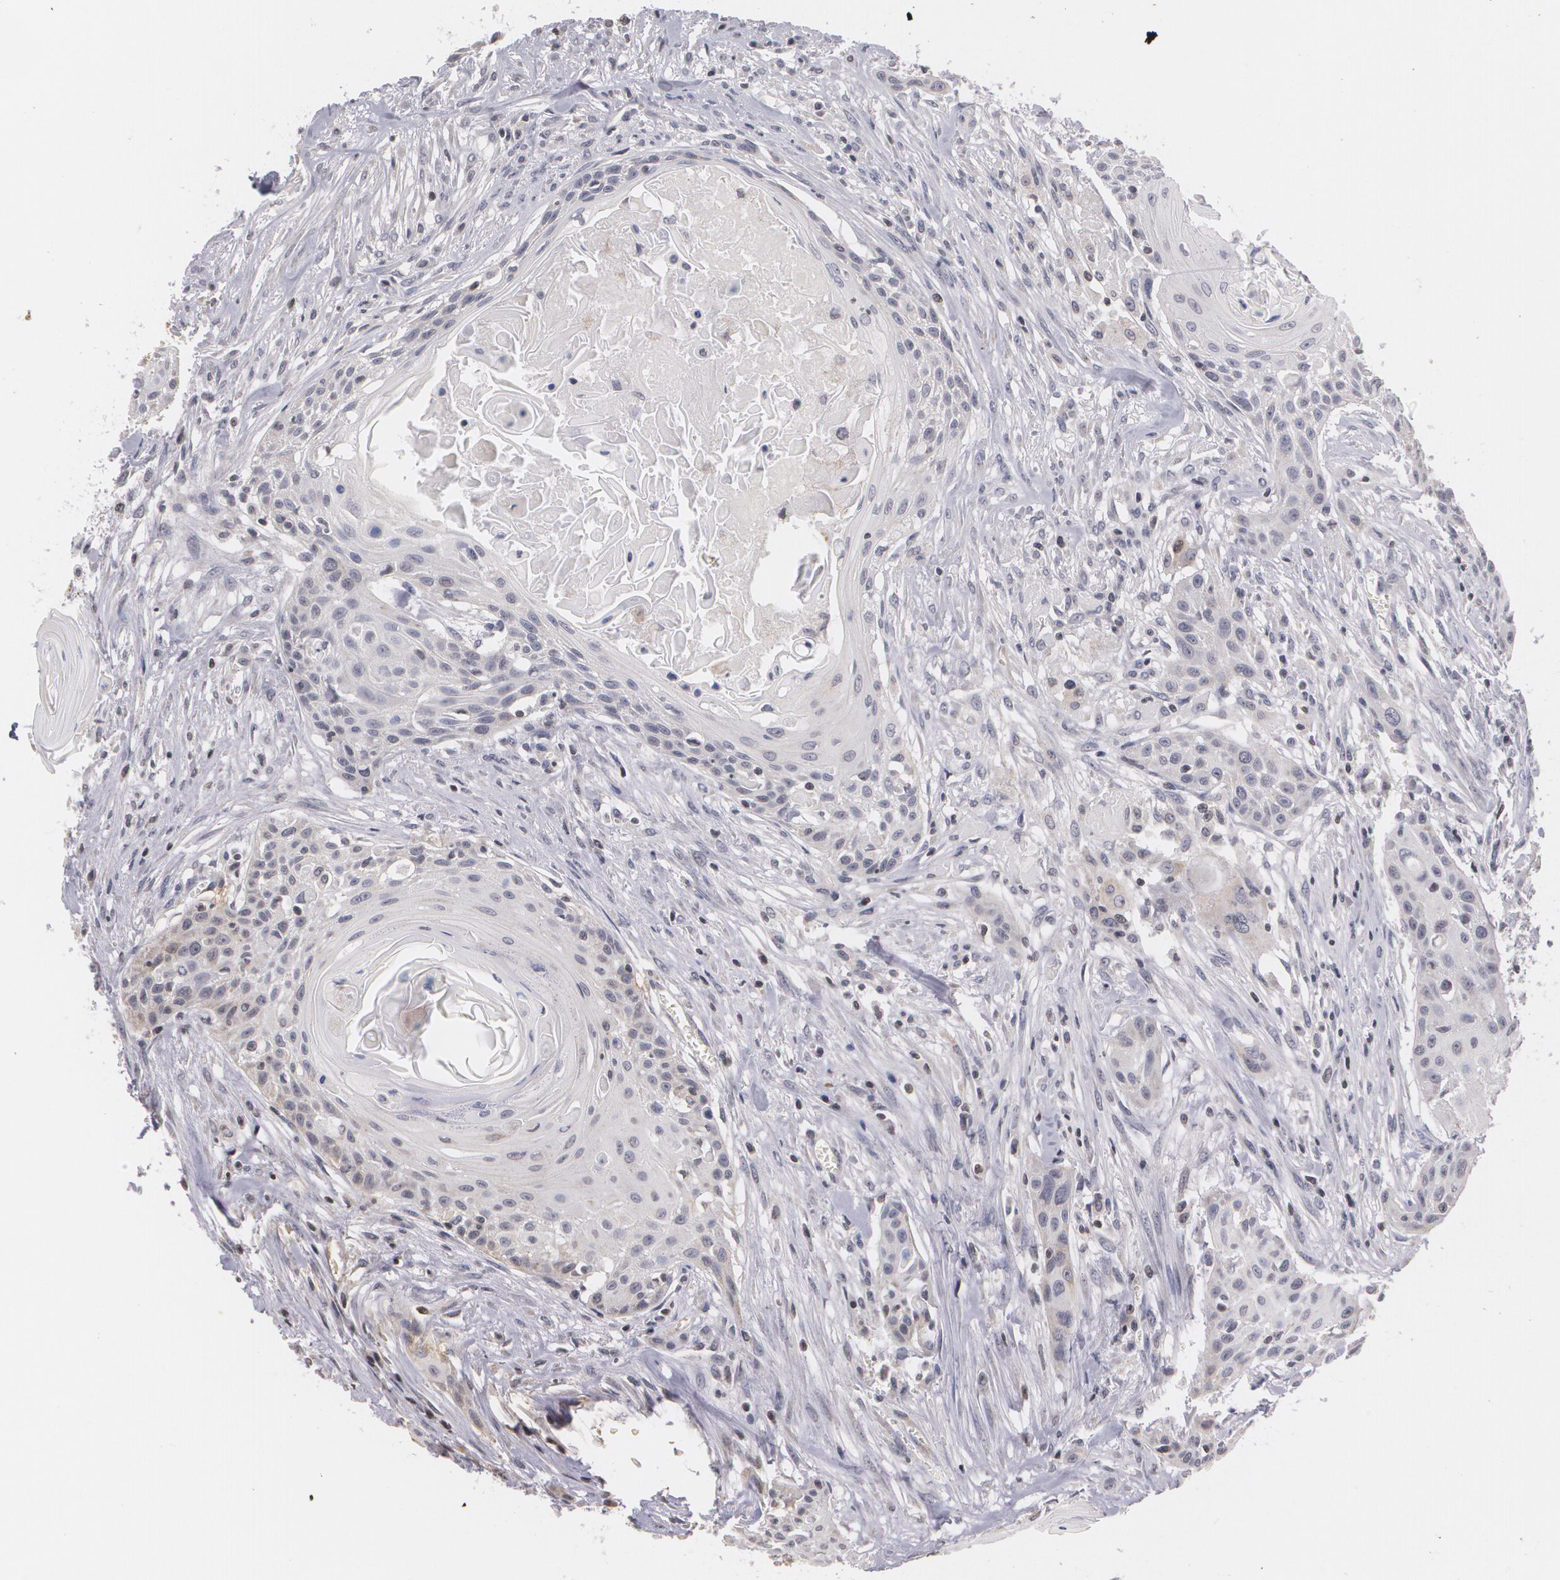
{"staining": {"intensity": "negative", "quantity": "none", "location": "none"}, "tissue": "head and neck cancer", "cell_type": "Tumor cells", "image_type": "cancer", "snomed": [{"axis": "morphology", "description": "Squamous cell carcinoma, NOS"}, {"axis": "morphology", "description": "Squamous cell carcinoma, metastatic, NOS"}, {"axis": "topography", "description": "Lymph node"}, {"axis": "topography", "description": "Salivary gland"}, {"axis": "topography", "description": "Head-Neck"}], "caption": "Immunohistochemical staining of human metastatic squamous cell carcinoma (head and neck) demonstrates no significant staining in tumor cells.", "gene": "THRB", "patient": {"sex": "female", "age": 74}}